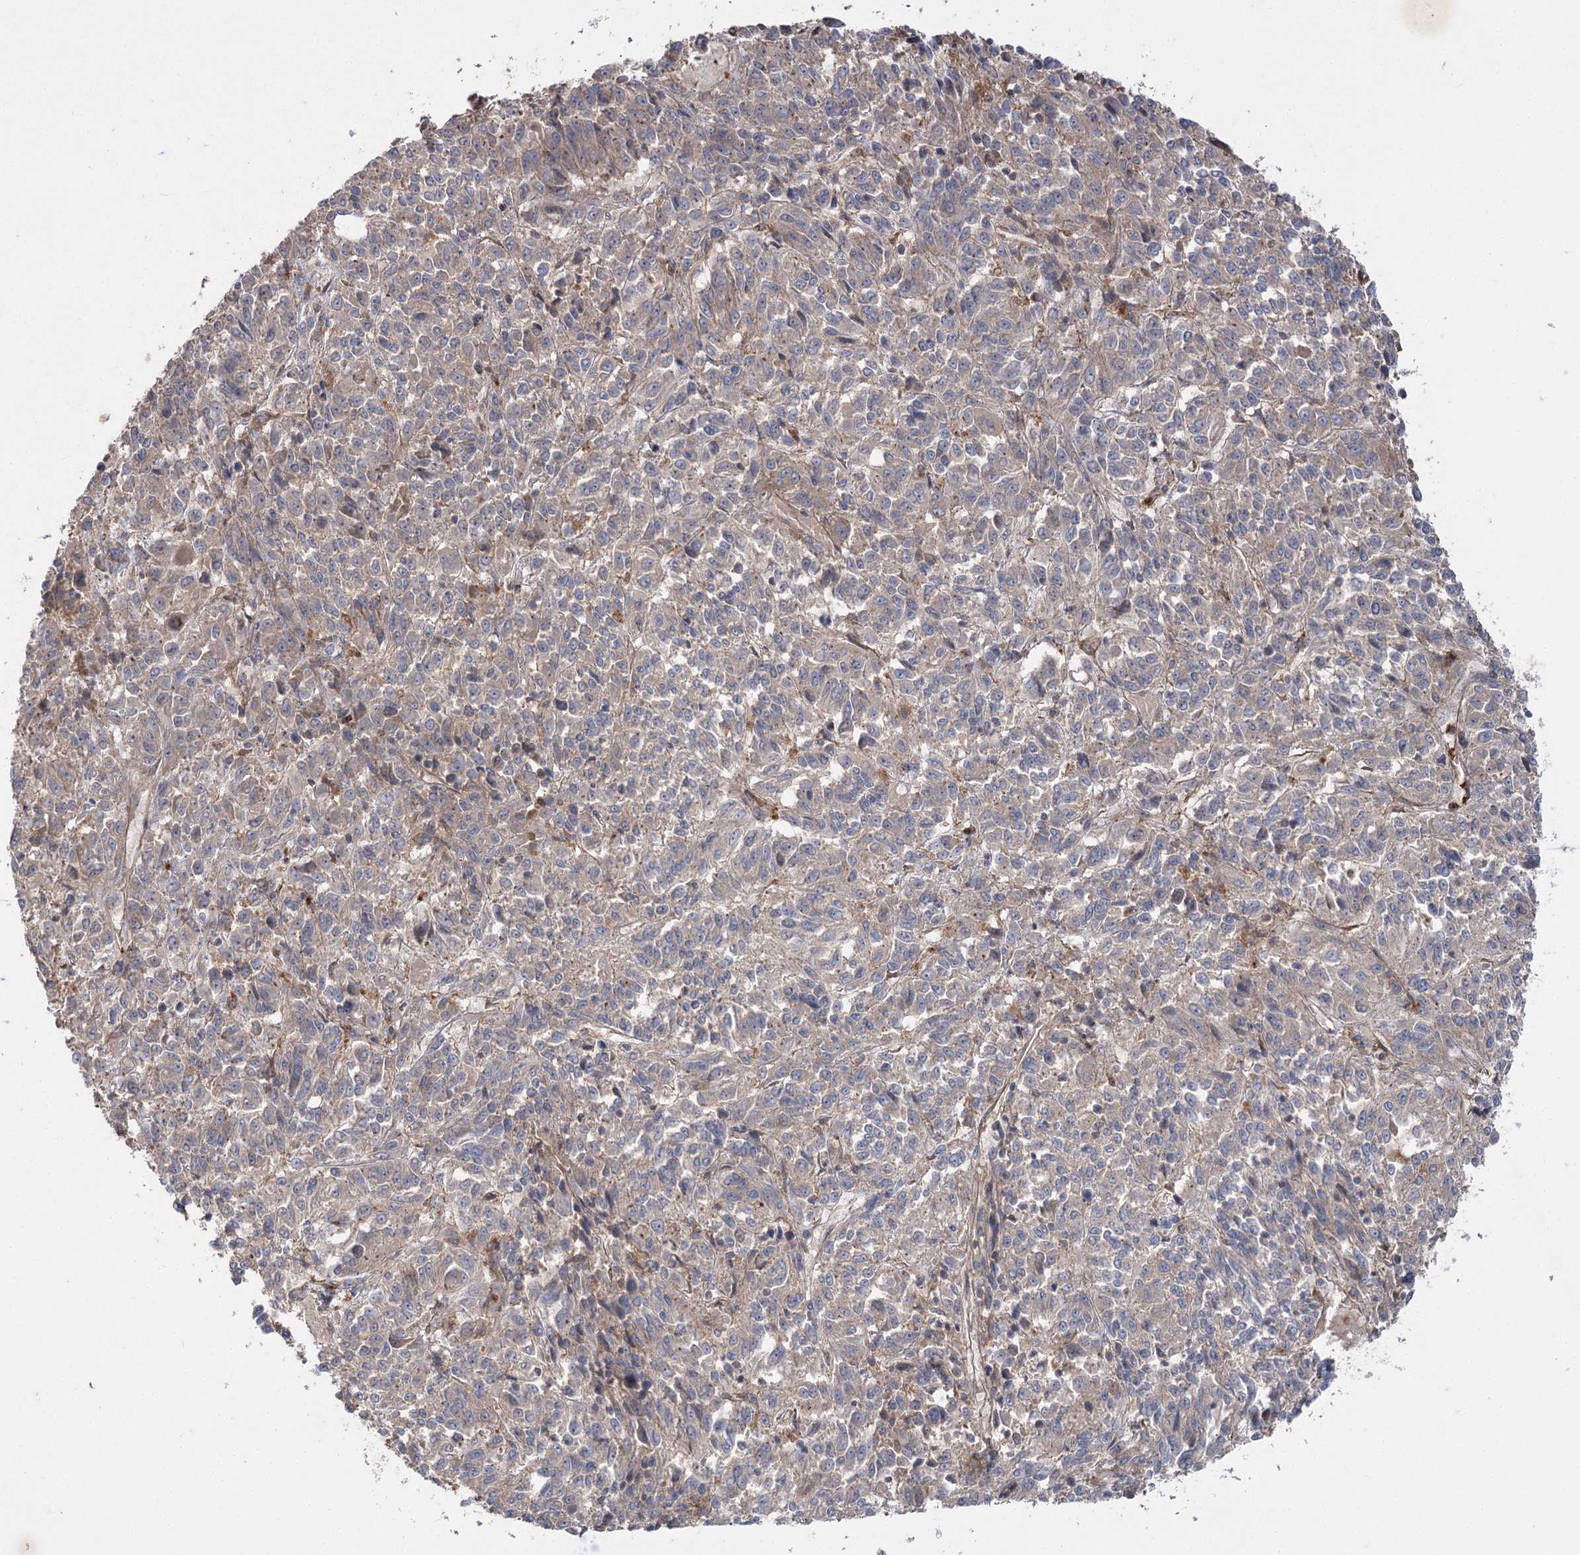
{"staining": {"intensity": "weak", "quantity": ">75%", "location": "cytoplasmic/membranous"}, "tissue": "melanoma", "cell_type": "Tumor cells", "image_type": "cancer", "snomed": [{"axis": "morphology", "description": "Malignant melanoma, Metastatic site"}, {"axis": "topography", "description": "Lung"}], "caption": "Immunohistochemistry of malignant melanoma (metastatic site) reveals low levels of weak cytoplasmic/membranous staining in about >75% of tumor cells.", "gene": "KIAA0825", "patient": {"sex": "male", "age": 64}}